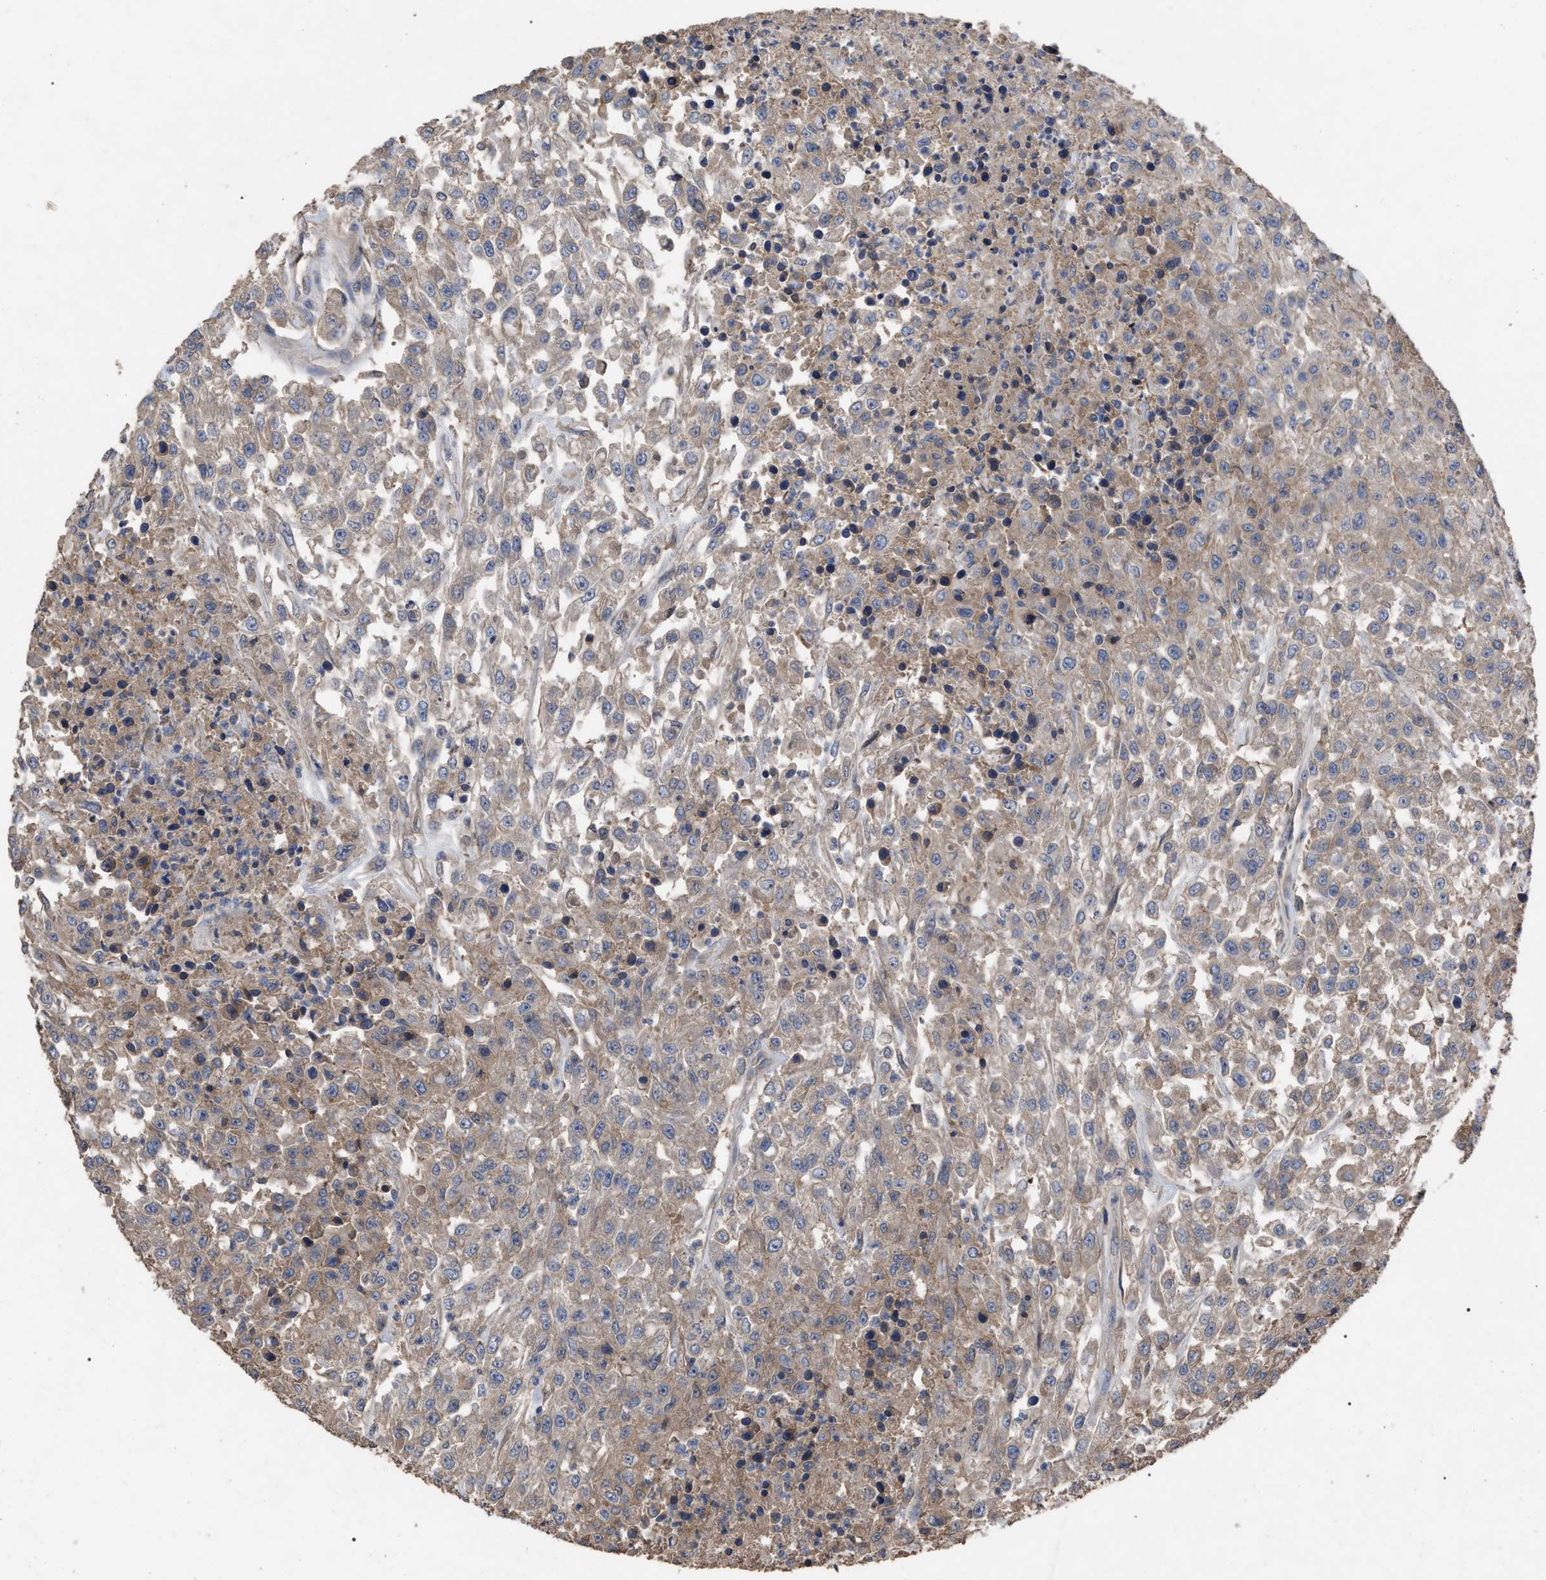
{"staining": {"intensity": "weak", "quantity": ">75%", "location": "cytoplasmic/membranous"}, "tissue": "urothelial cancer", "cell_type": "Tumor cells", "image_type": "cancer", "snomed": [{"axis": "morphology", "description": "Urothelial carcinoma, High grade"}, {"axis": "topography", "description": "Urinary bladder"}], "caption": "Immunohistochemistry (IHC) image of neoplastic tissue: urothelial cancer stained using immunohistochemistry displays low levels of weak protein expression localized specifically in the cytoplasmic/membranous of tumor cells, appearing as a cytoplasmic/membranous brown color.", "gene": "BTN2A1", "patient": {"sex": "male", "age": 46}}